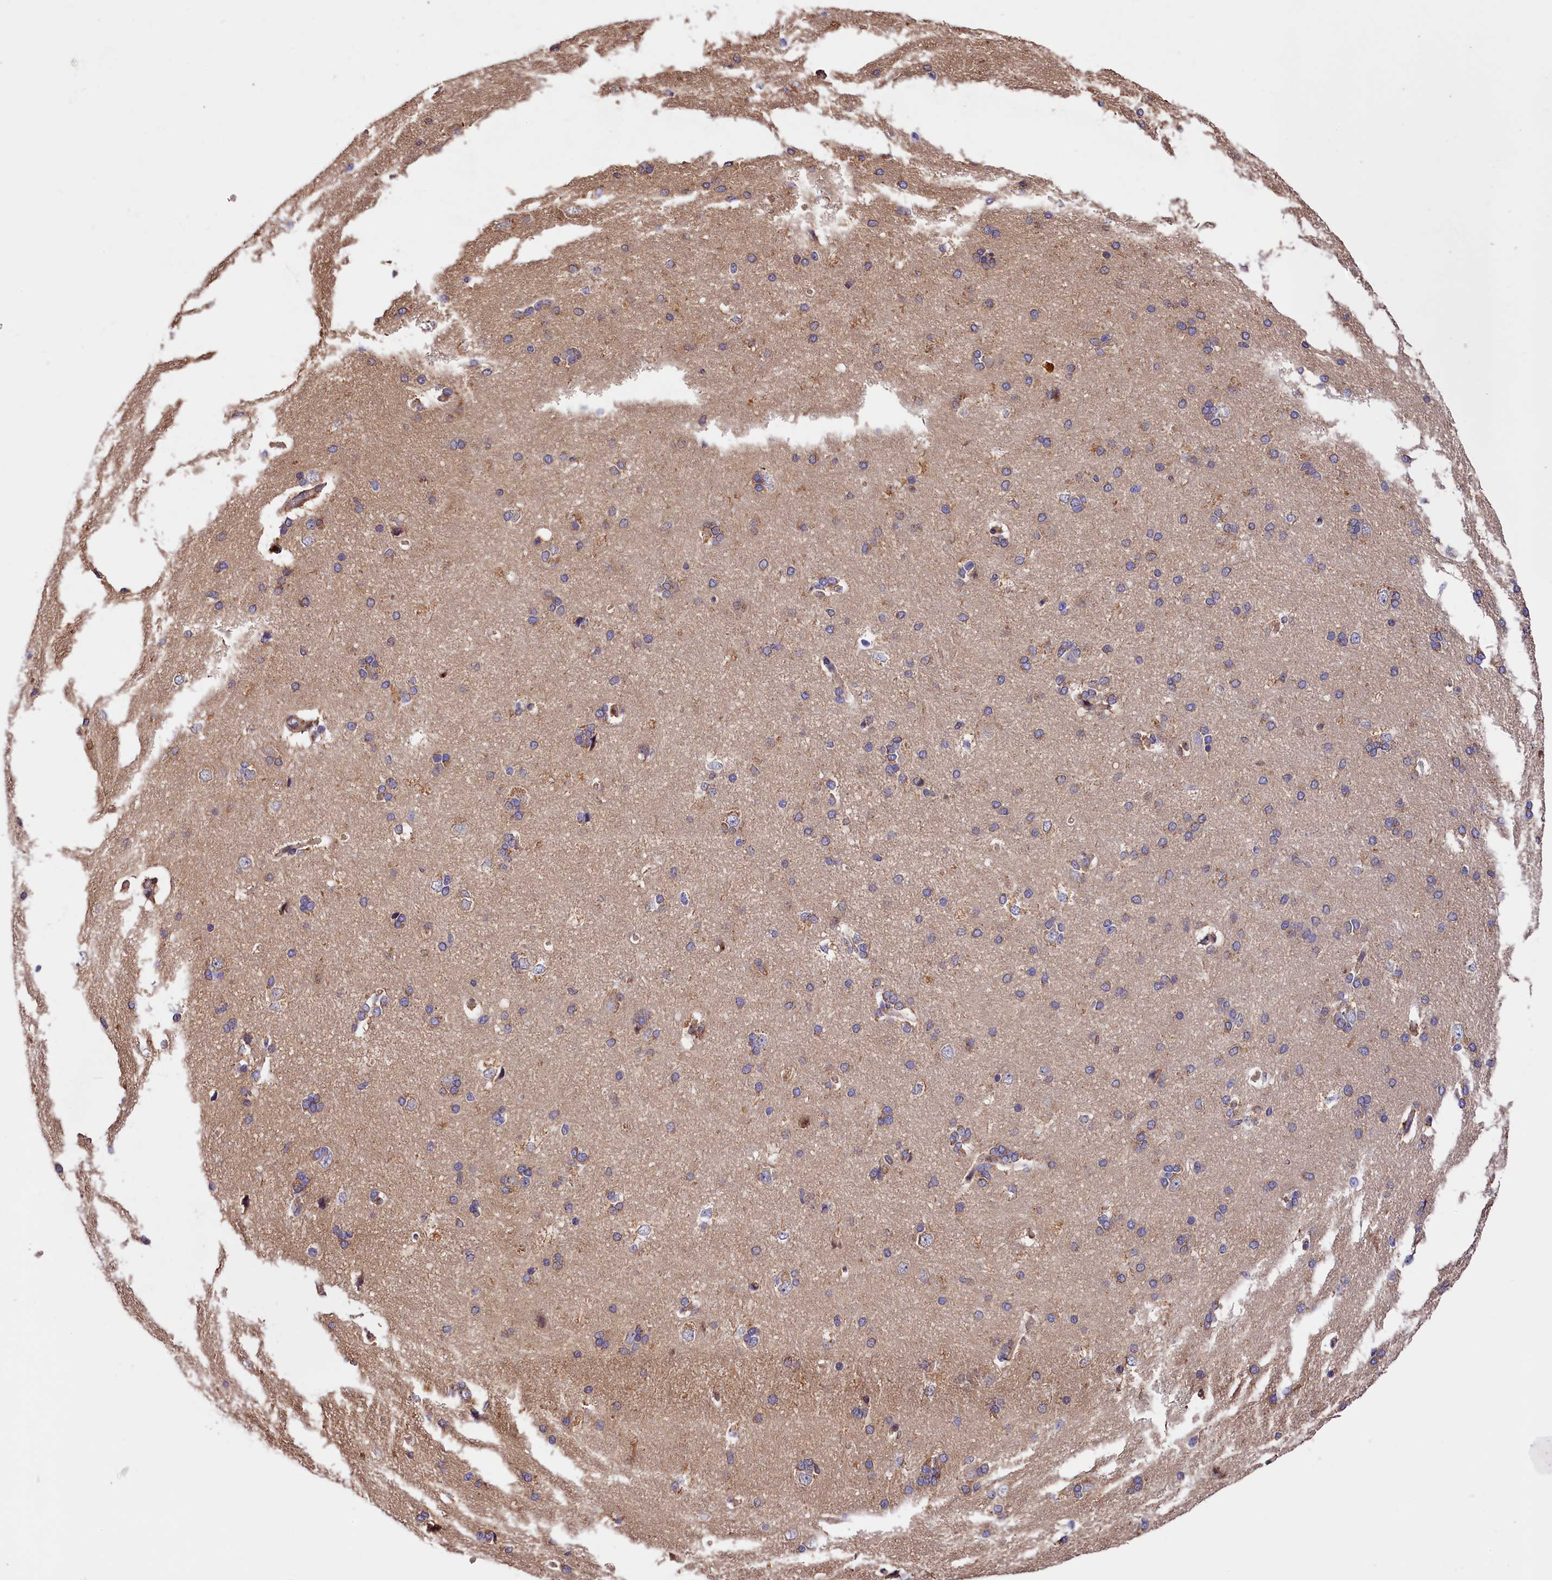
{"staining": {"intensity": "moderate", "quantity": "25%-75%", "location": "cytoplasmic/membranous"}, "tissue": "cerebral cortex", "cell_type": "Endothelial cells", "image_type": "normal", "snomed": [{"axis": "morphology", "description": "Normal tissue, NOS"}, {"axis": "topography", "description": "Cerebral cortex"}], "caption": "High-magnification brightfield microscopy of normal cerebral cortex stained with DAB (brown) and counterstained with hematoxylin (blue). endothelial cells exhibit moderate cytoplasmic/membranous expression is present in about25%-75% of cells. The staining was performed using DAB to visualize the protein expression in brown, while the nuclei were stained in blue with hematoxylin (Magnification: 20x).", "gene": "KPTN", "patient": {"sex": "male", "age": 62}}